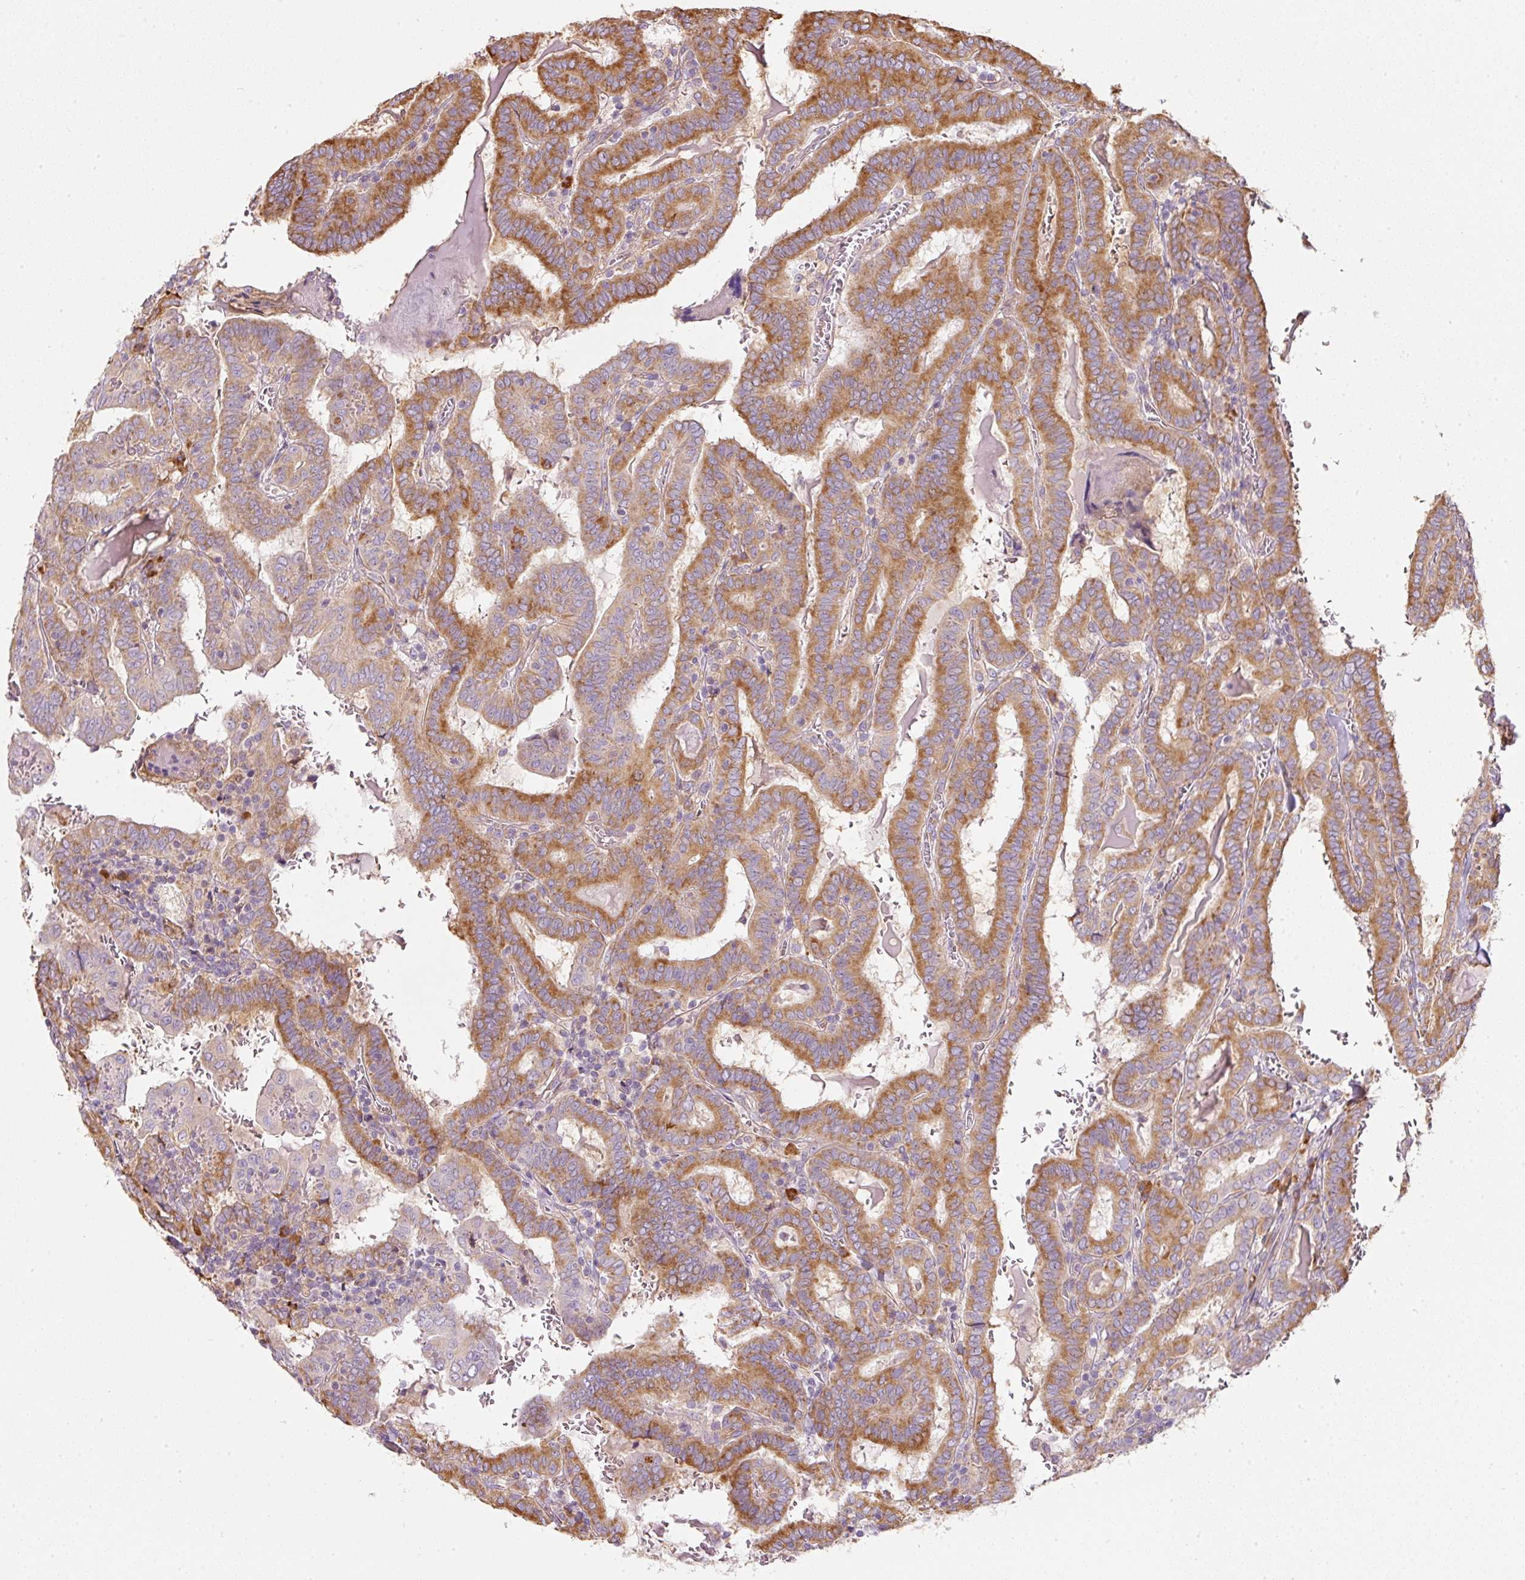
{"staining": {"intensity": "strong", "quantity": "25%-75%", "location": "cytoplasmic/membranous"}, "tissue": "thyroid cancer", "cell_type": "Tumor cells", "image_type": "cancer", "snomed": [{"axis": "morphology", "description": "Papillary adenocarcinoma, NOS"}, {"axis": "topography", "description": "Thyroid gland"}], "caption": "Protein expression by immunohistochemistry reveals strong cytoplasmic/membranous positivity in approximately 25%-75% of tumor cells in thyroid papillary adenocarcinoma. The staining was performed using DAB, with brown indicating positive protein expression. Nuclei are stained blue with hematoxylin.", "gene": "MORN4", "patient": {"sex": "female", "age": 72}}